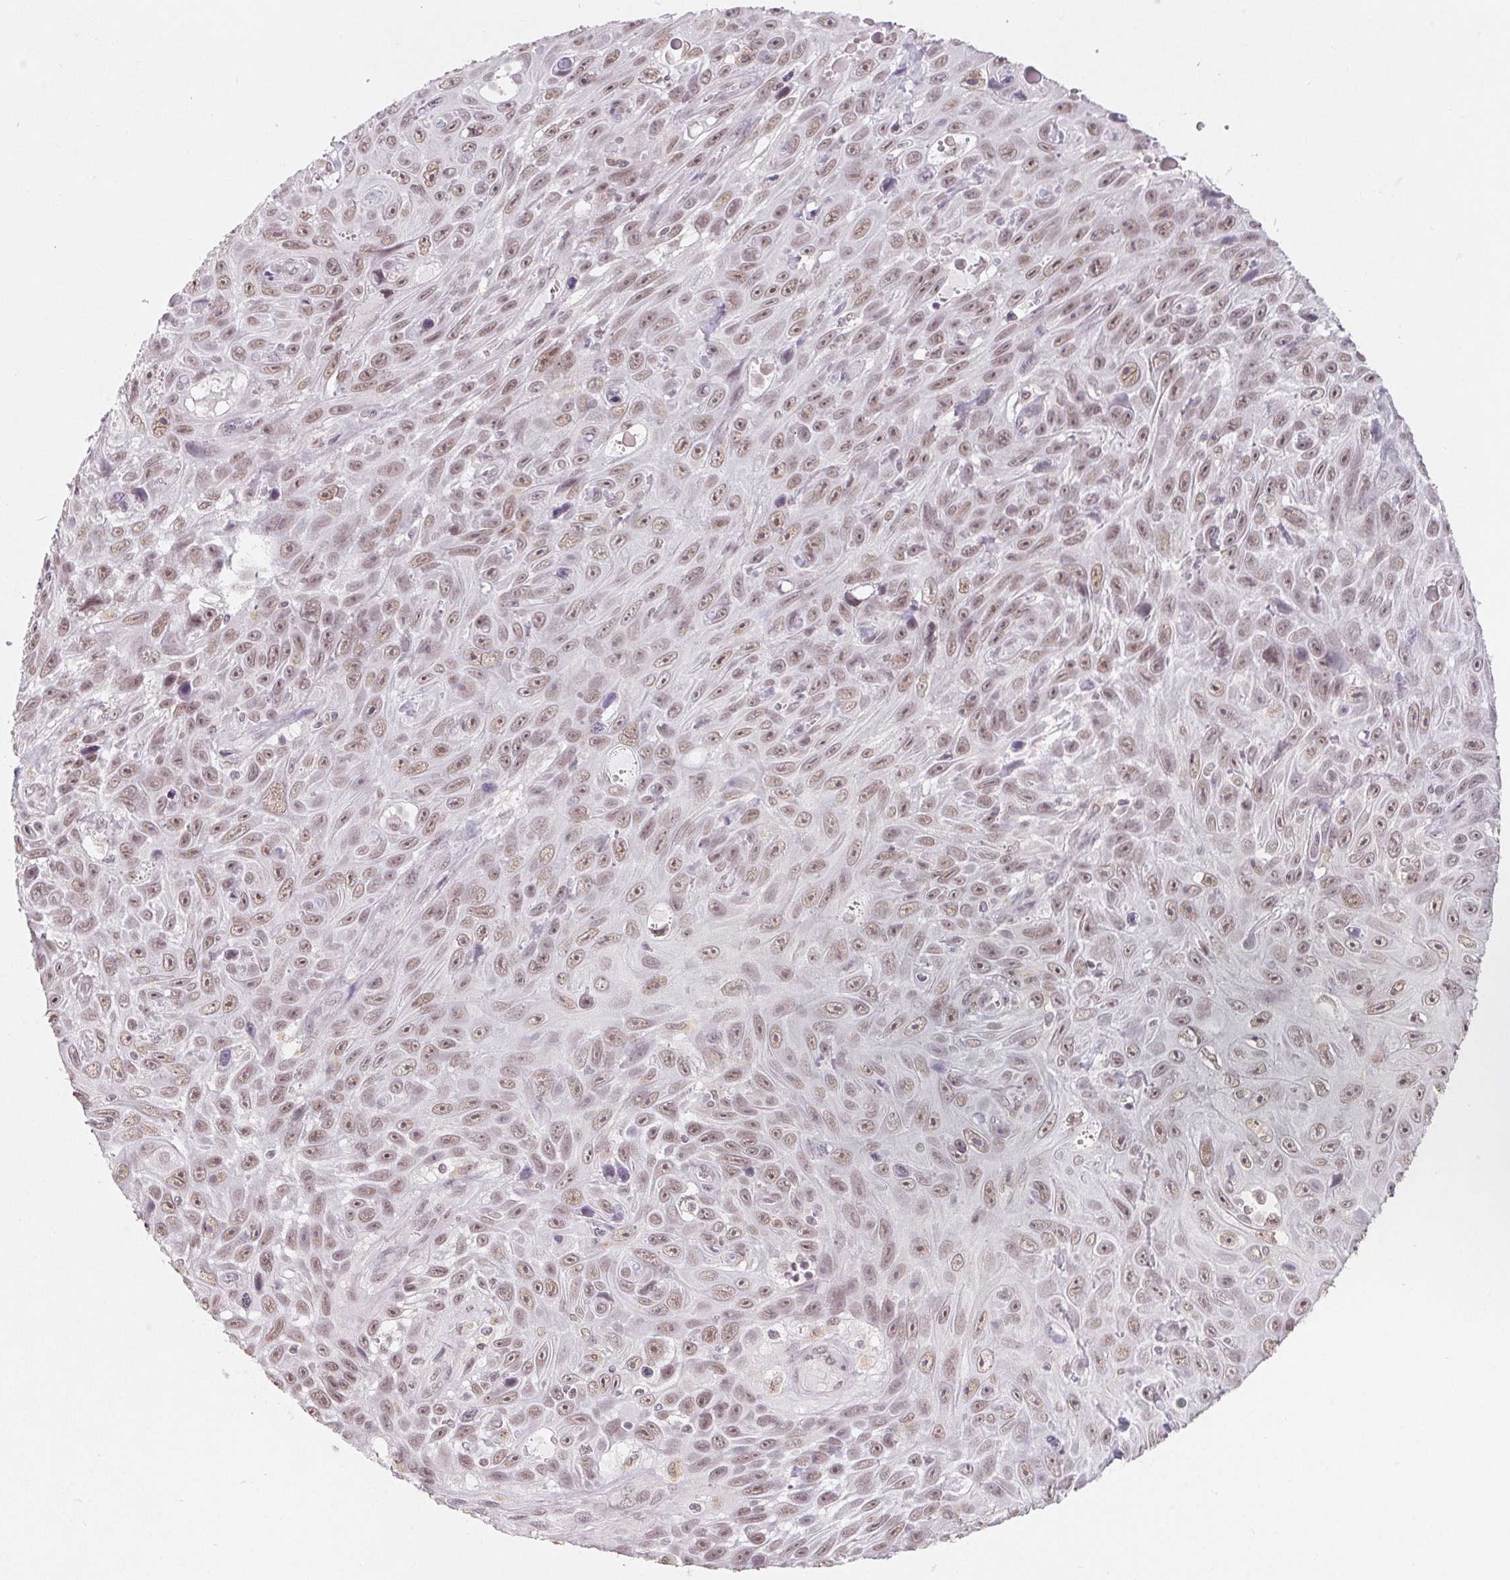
{"staining": {"intensity": "weak", "quantity": ">75%", "location": "nuclear"}, "tissue": "skin cancer", "cell_type": "Tumor cells", "image_type": "cancer", "snomed": [{"axis": "morphology", "description": "Squamous cell carcinoma, NOS"}, {"axis": "topography", "description": "Skin"}], "caption": "Weak nuclear expression for a protein is present in about >75% of tumor cells of skin squamous cell carcinoma using immunohistochemistry.", "gene": "NXF3", "patient": {"sex": "male", "age": 82}}